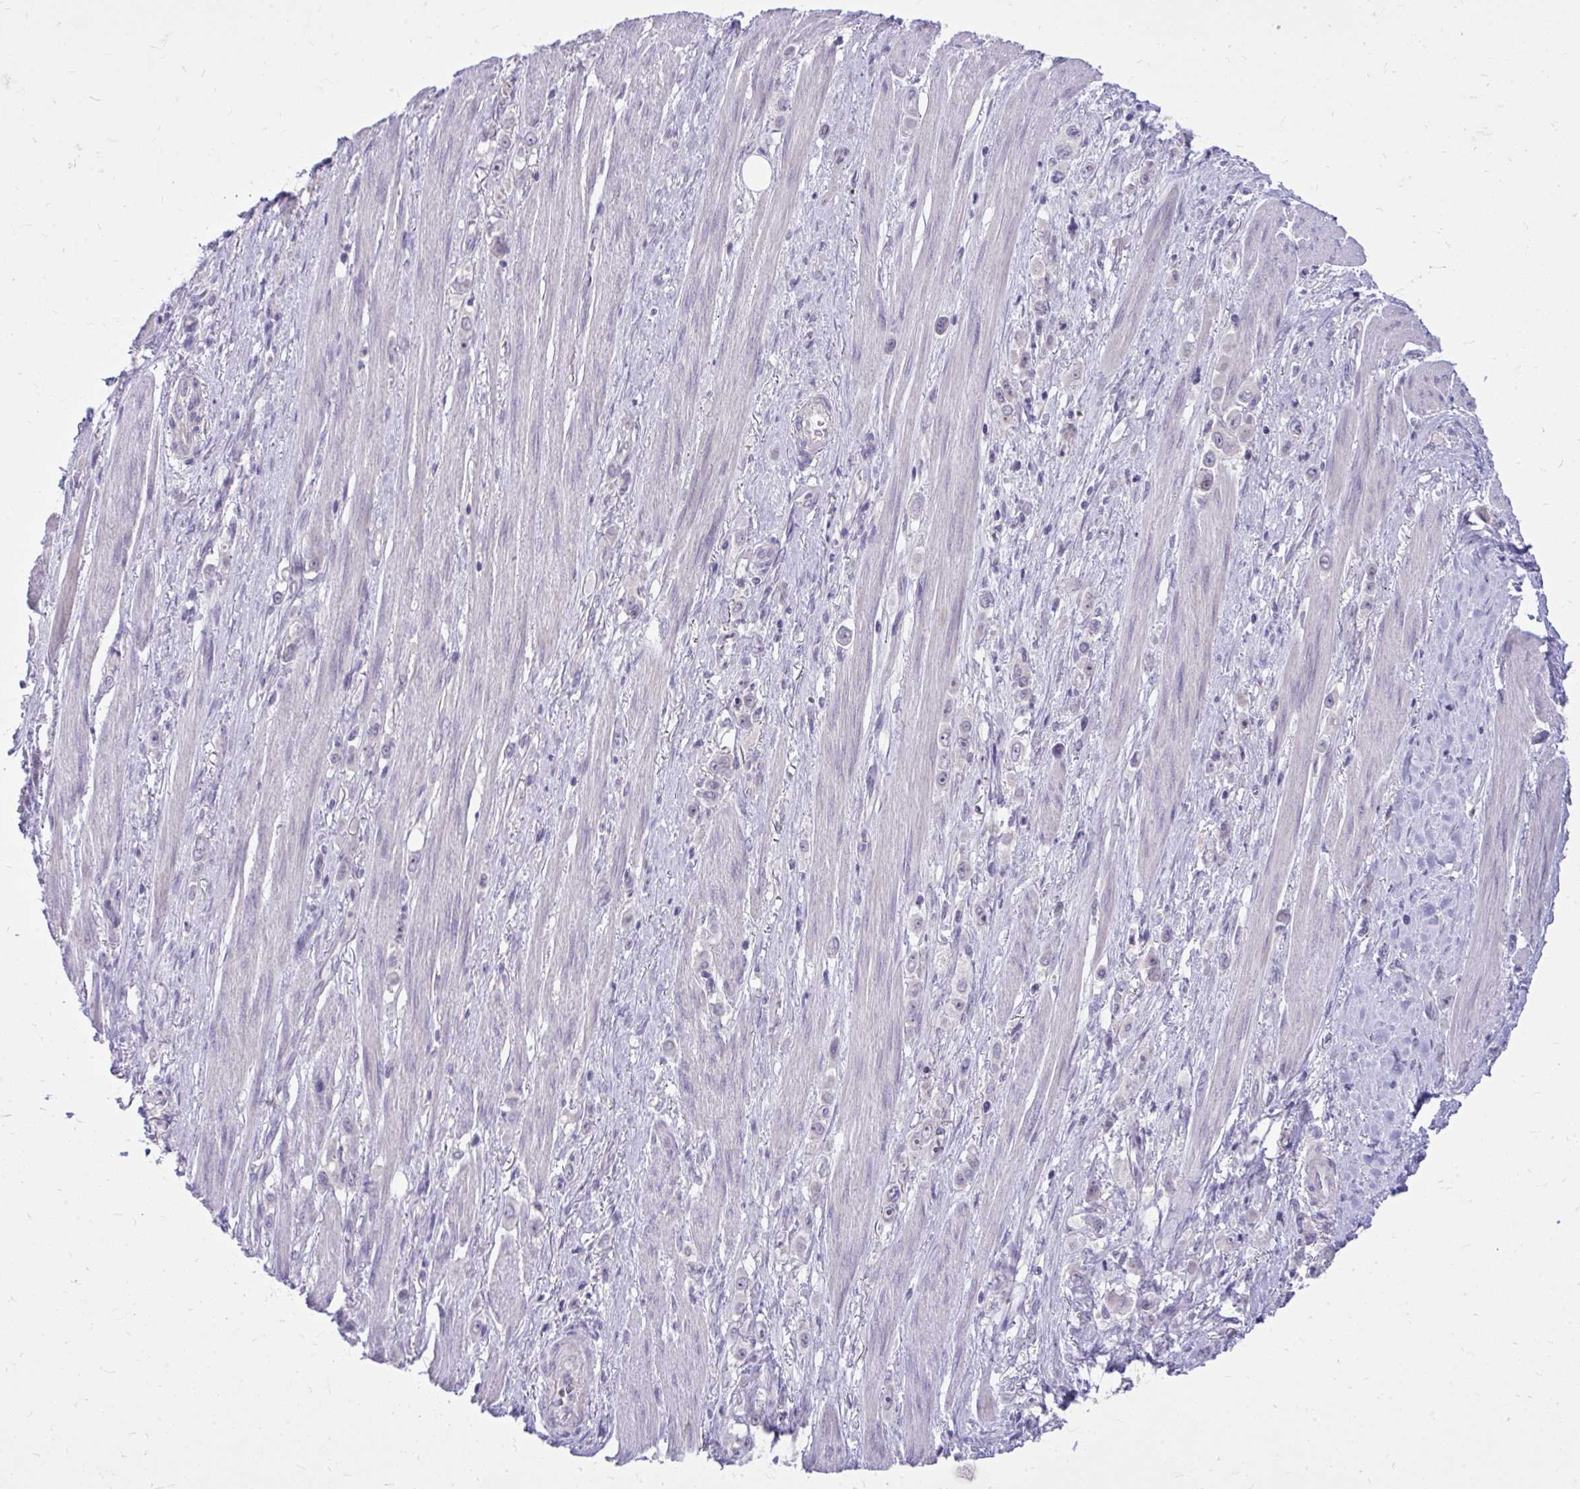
{"staining": {"intensity": "negative", "quantity": "none", "location": "none"}, "tissue": "stomach cancer", "cell_type": "Tumor cells", "image_type": "cancer", "snomed": [{"axis": "morphology", "description": "Adenocarcinoma, NOS"}, {"axis": "topography", "description": "Stomach, upper"}], "caption": "Stomach cancer was stained to show a protein in brown. There is no significant staining in tumor cells.", "gene": "DPY19L1", "patient": {"sex": "male", "age": 75}}